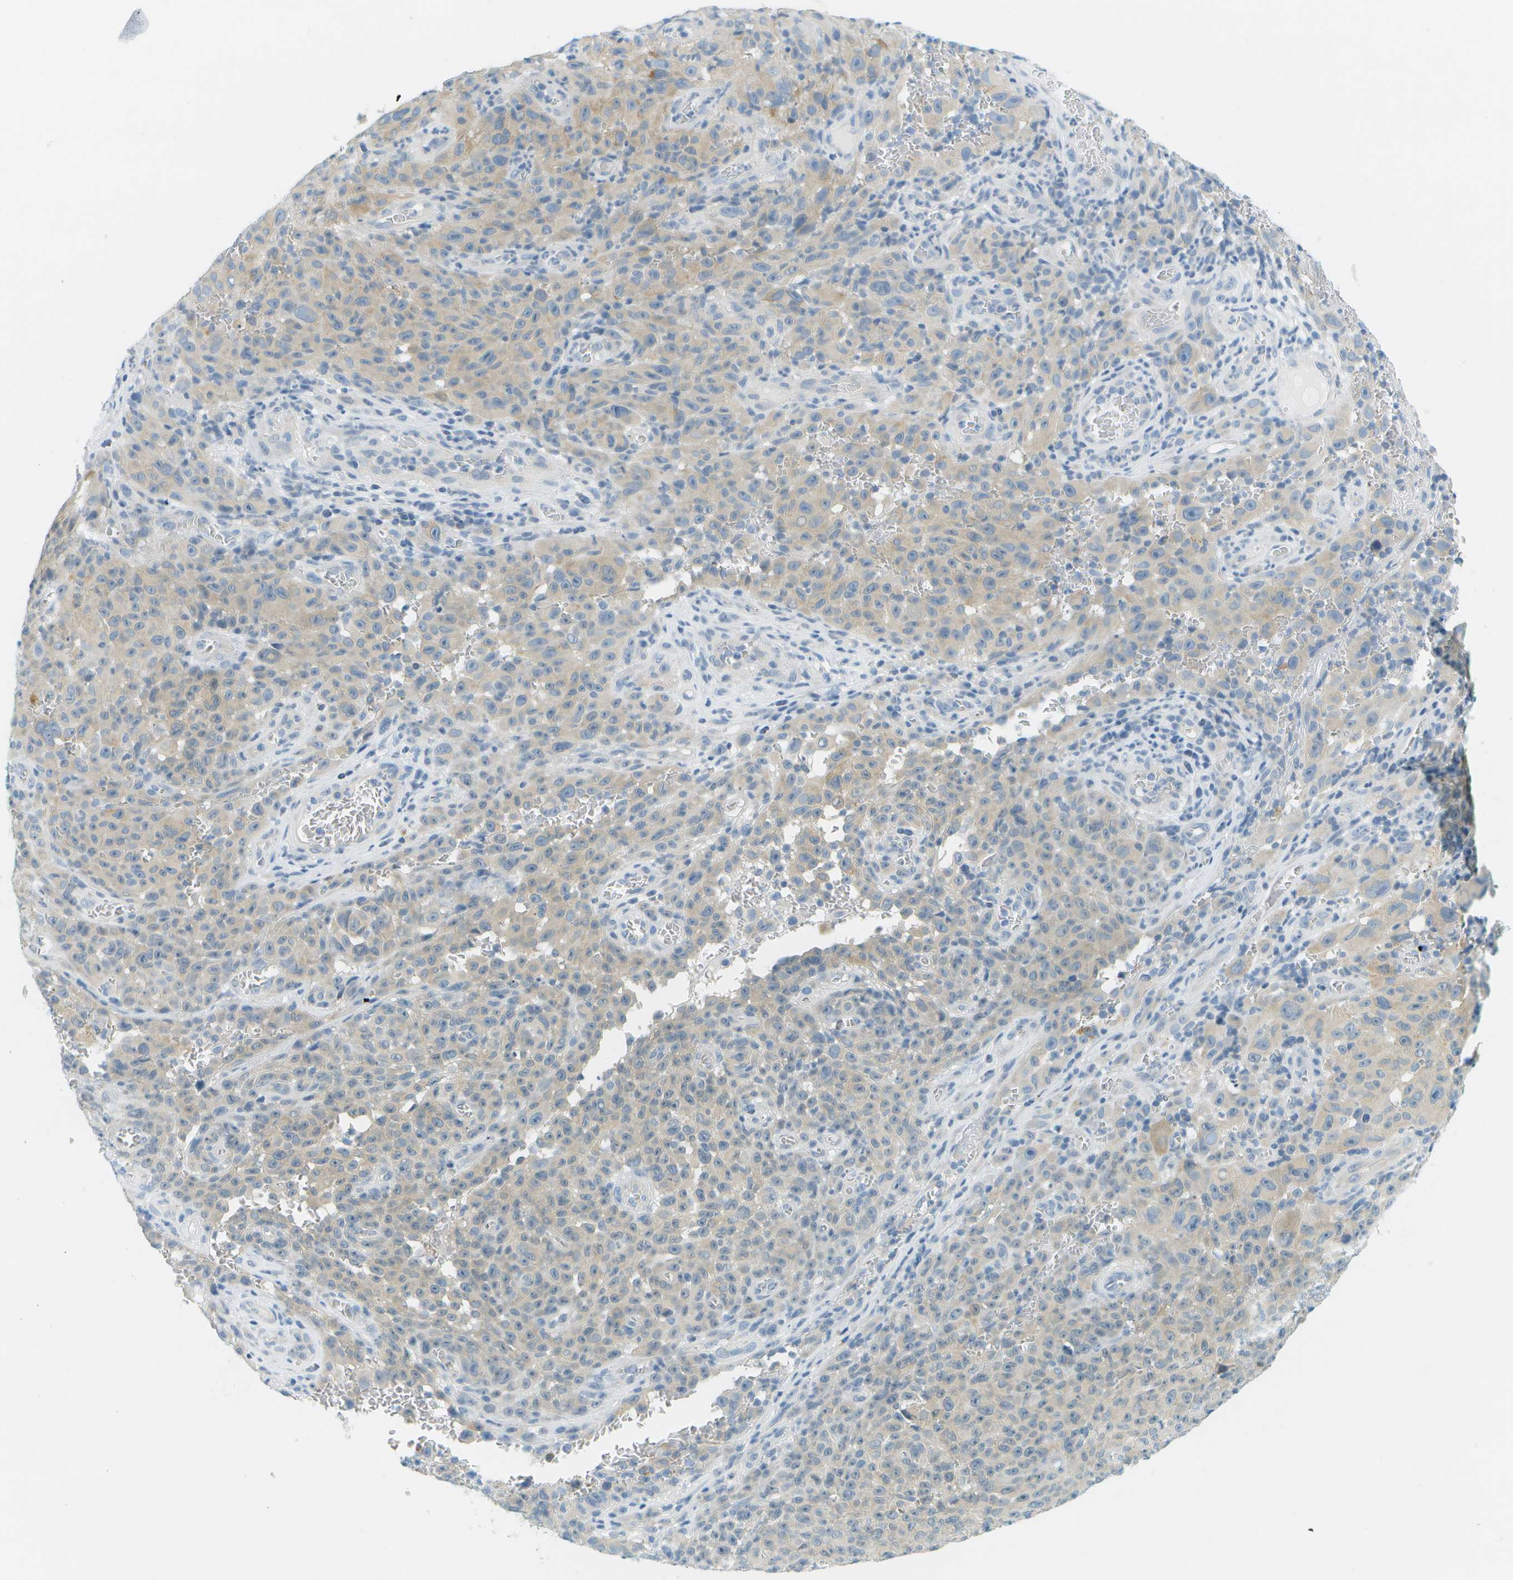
{"staining": {"intensity": "negative", "quantity": "none", "location": "none"}, "tissue": "melanoma", "cell_type": "Tumor cells", "image_type": "cancer", "snomed": [{"axis": "morphology", "description": "Malignant melanoma, NOS"}, {"axis": "topography", "description": "Skin"}], "caption": "Malignant melanoma was stained to show a protein in brown. There is no significant expression in tumor cells.", "gene": "SMYD5", "patient": {"sex": "female", "age": 82}}